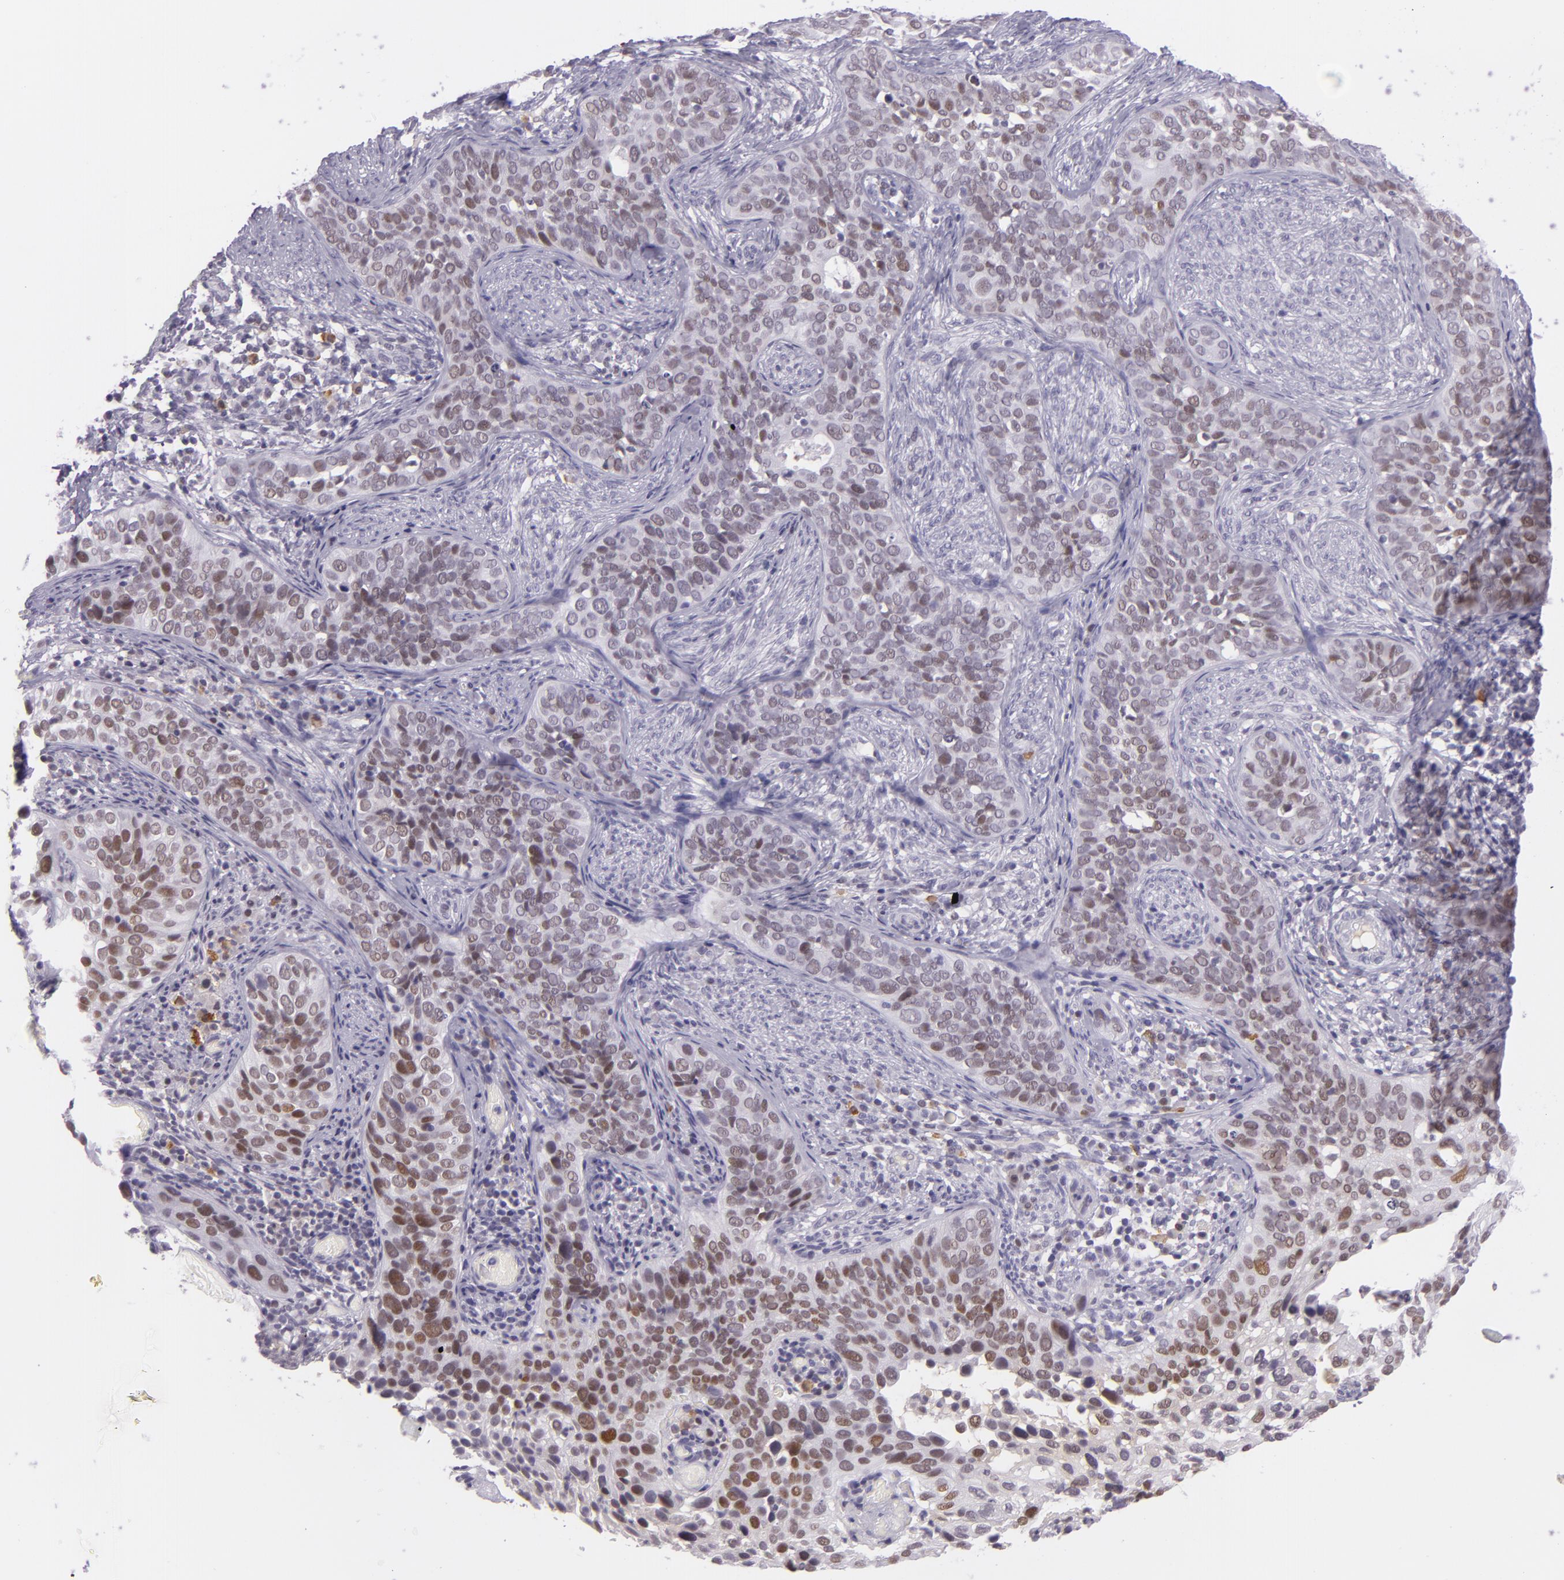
{"staining": {"intensity": "moderate", "quantity": "25%-75%", "location": "nuclear"}, "tissue": "cervical cancer", "cell_type": "Tumor cells", "image_type": "cancer", "snomed": [{"axis": "morphology", "description": "Squamous cell carcinoma, NOS"}, {"axis": "topography", "description": "Cervix"}], "caption": "An image showing moderate nuclear positivity in approximately 25%-75% of tumor cells in cervical cancer, as visualized by brown immunohistochemical staining.", "gene": "CHEK2", "patient": {"sex": "female", "age": 31}}